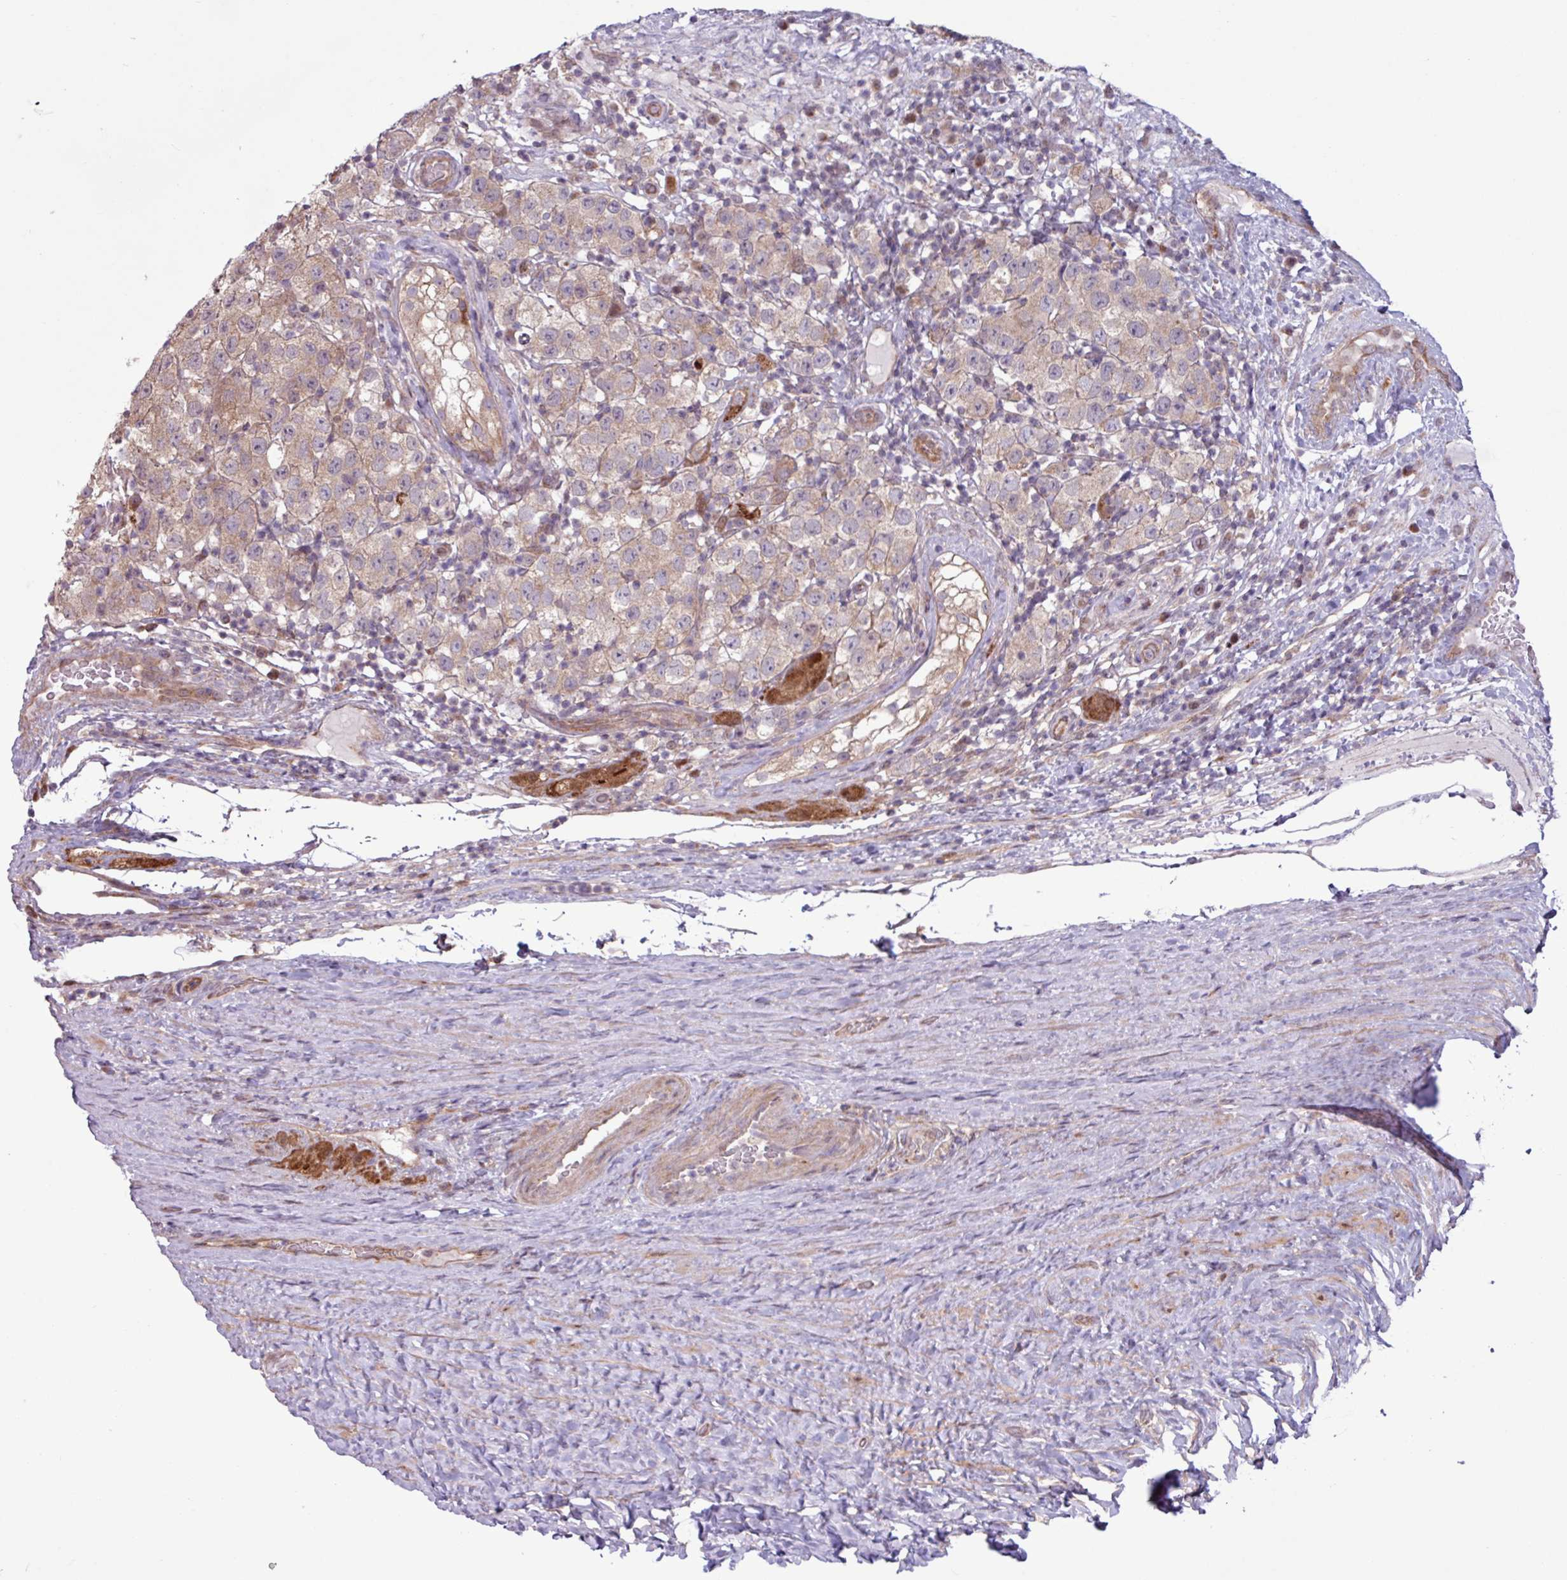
{"staining": {"intensity": "weak", "quantity": "25%-75%", "location": "cytoplasmic/membranous"}, "tissue": "testis cancer", "cell_type": "Tumor cells", "image_type": "cancer", "snomed": [{"axis": "morphology", "description": "Seminoma, NOS"}, {"axis": "morphology", "description": "Carcinoma, Embryonal, NOS"}, {"axis": "topography", "description": "Testis"}], "caption": "Immunohistochemical staining of testis cancer demonstrates weak cytoplasmic/membranous protein staining in about 25%-75% of tumor cells.", "gene": "PDPR", "patient": {"sex": "male", "age": 41}}